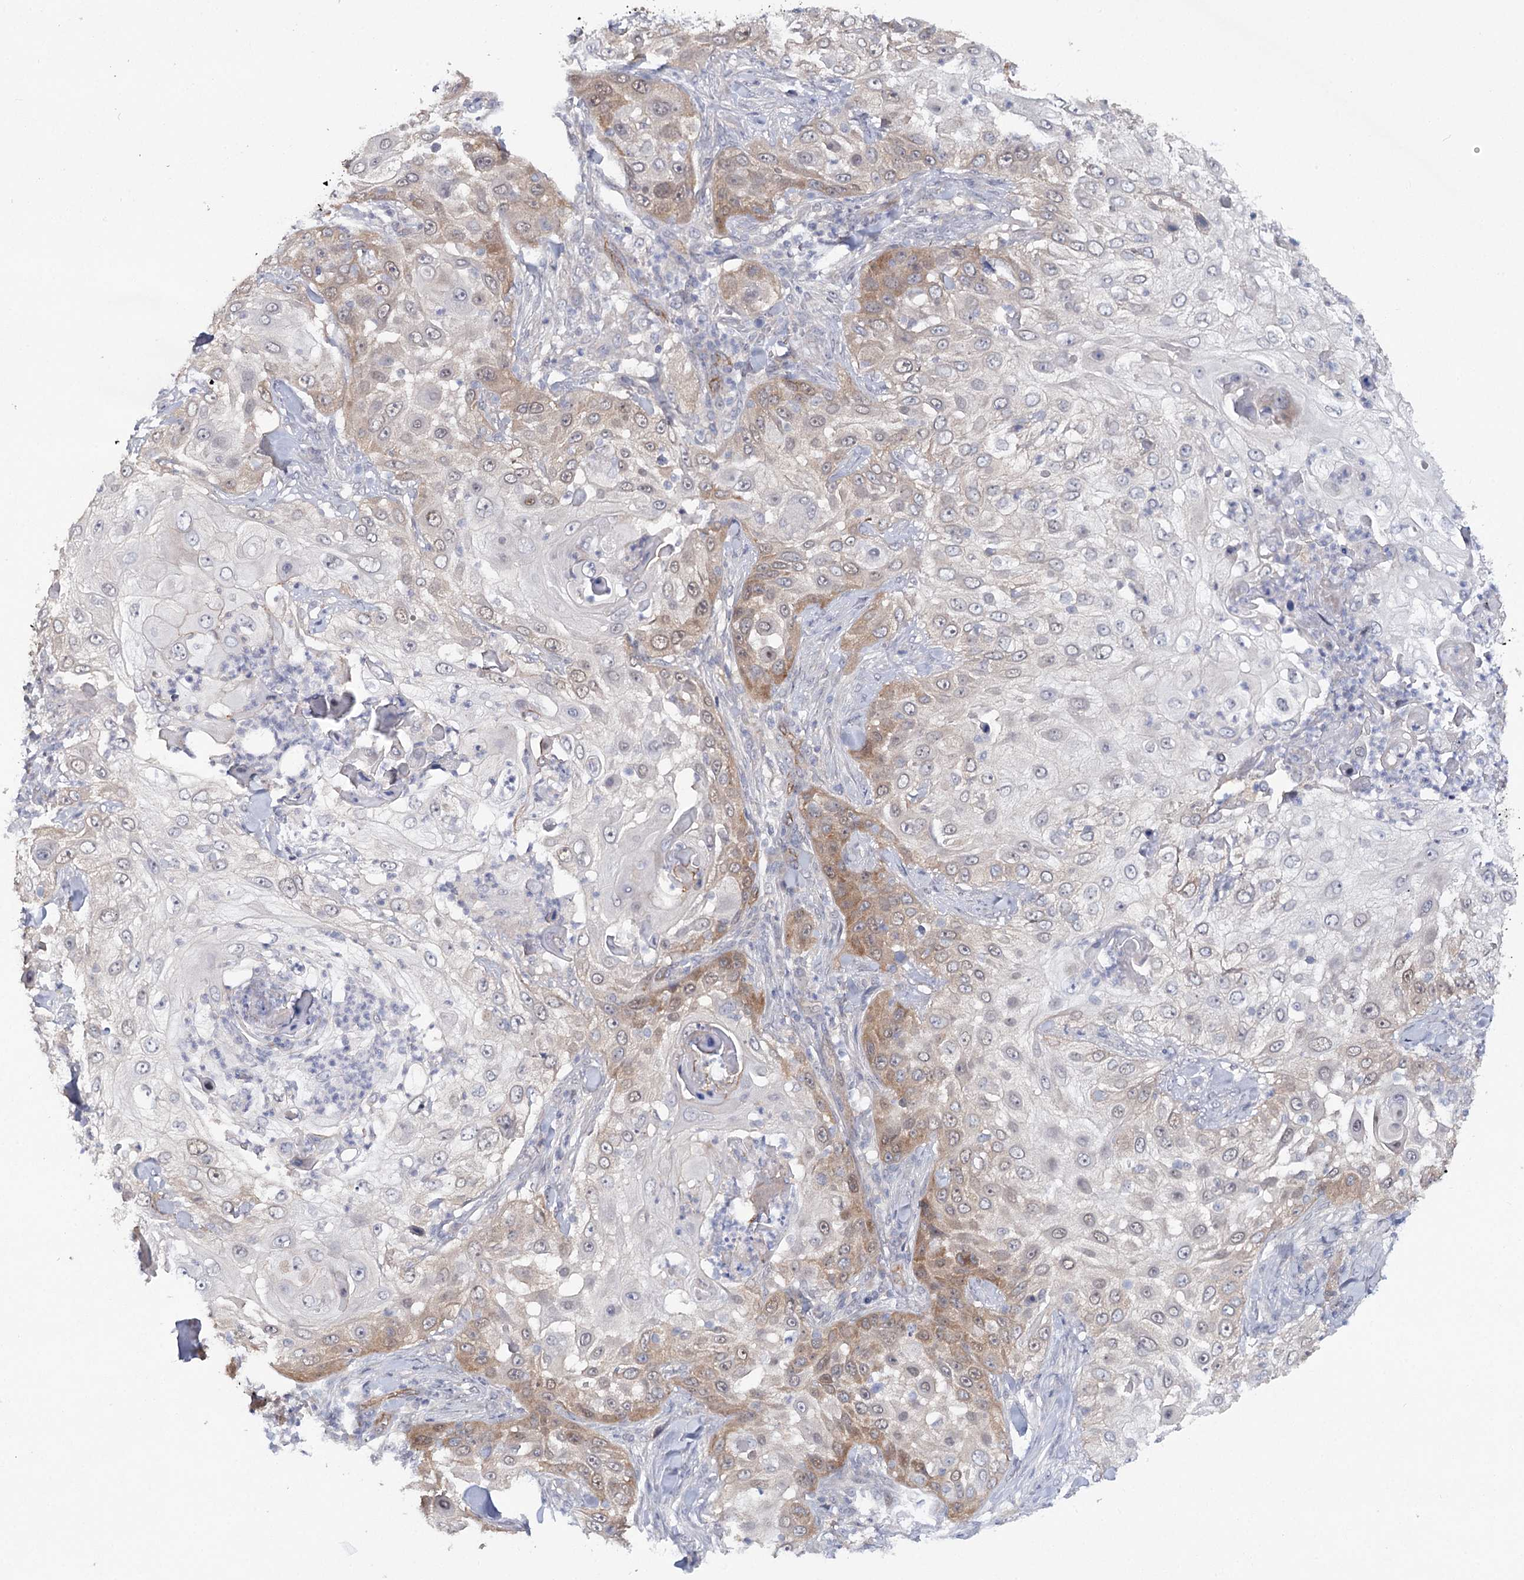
{"staining": {"intensity": "moderate", "quantity": "25%-75%", "location": "cytoplasmic/membranous"}, "tissue": "skin cancer", "cell_type": "Tumor cells", "image_type": "cancer", "snomed": [{"axis": "morphology", "description": "Squamous cell carcinoma, NOS"}, {"axis": "topography", "description": "Skin"}], "caption": "Immunohistochemical staining of skin cancer reveals medium levels of moderate cytoplasmic/membranous protein positivity in about 25%-75% of tumor cells.", "gene": "MAP3K13", "patient": {"sex": "female", "age": 44}}